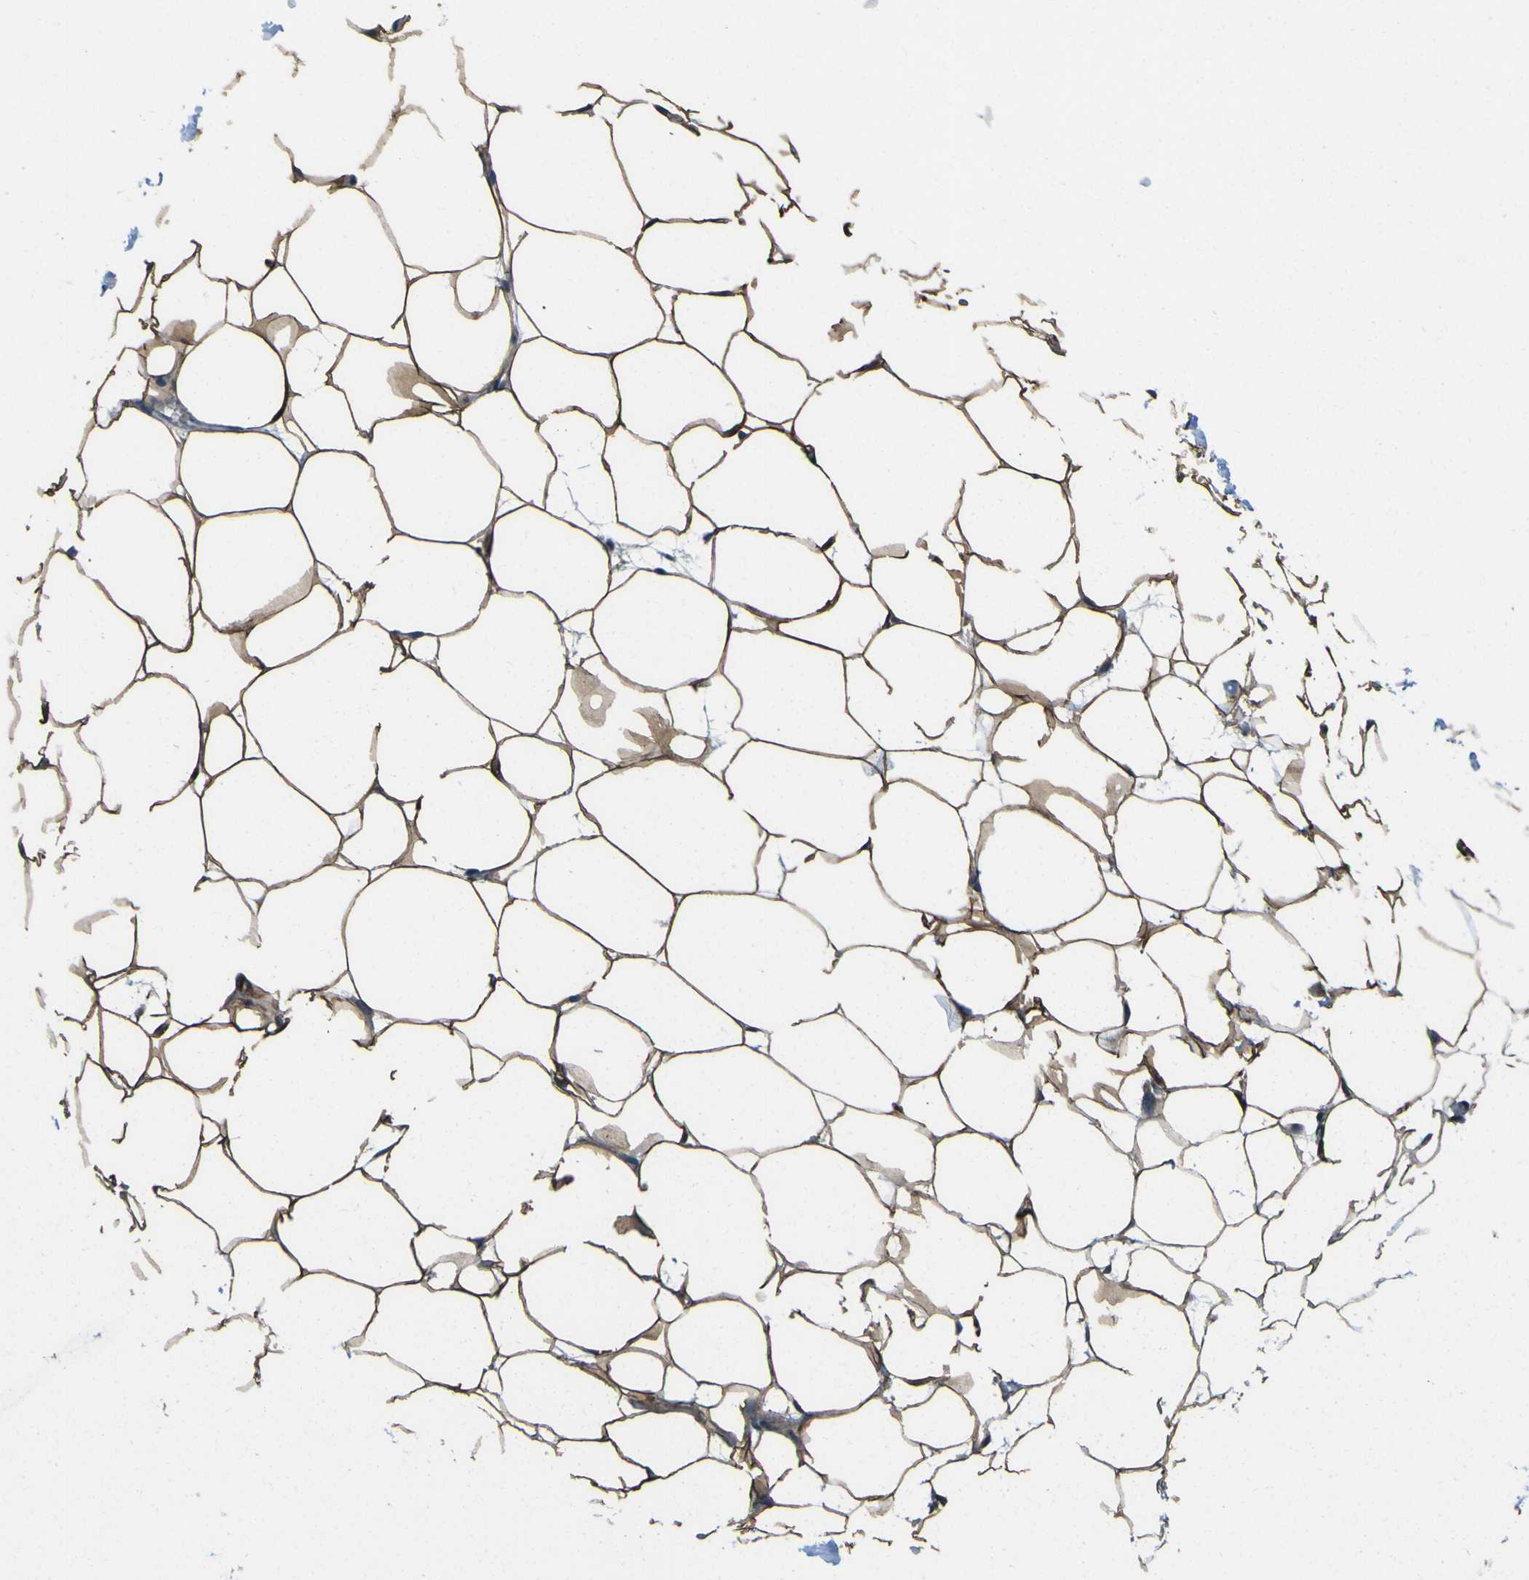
{"staining": {"intensity": "moderate", "quantity": ">75%", "location": "cytoplasmic/membranous"}, "tissue": "adipose tissue", "cell_type": "Adipocytes", "image_type": "normal", "snomed": [{"axis": "morphology", "description": "Normal tissue, NOS"}, {"axis": "topography", "description": "Breast"}, {"axis": "topography", "description": "Adipose tissue"}], "caption": "Benign adipose tissue shows moderate cytoplasmic/membranous positivity in approximately >75% of adipocytes.", "gene": "YWHAG", "patient": {"sex": "female", "age": 25}}